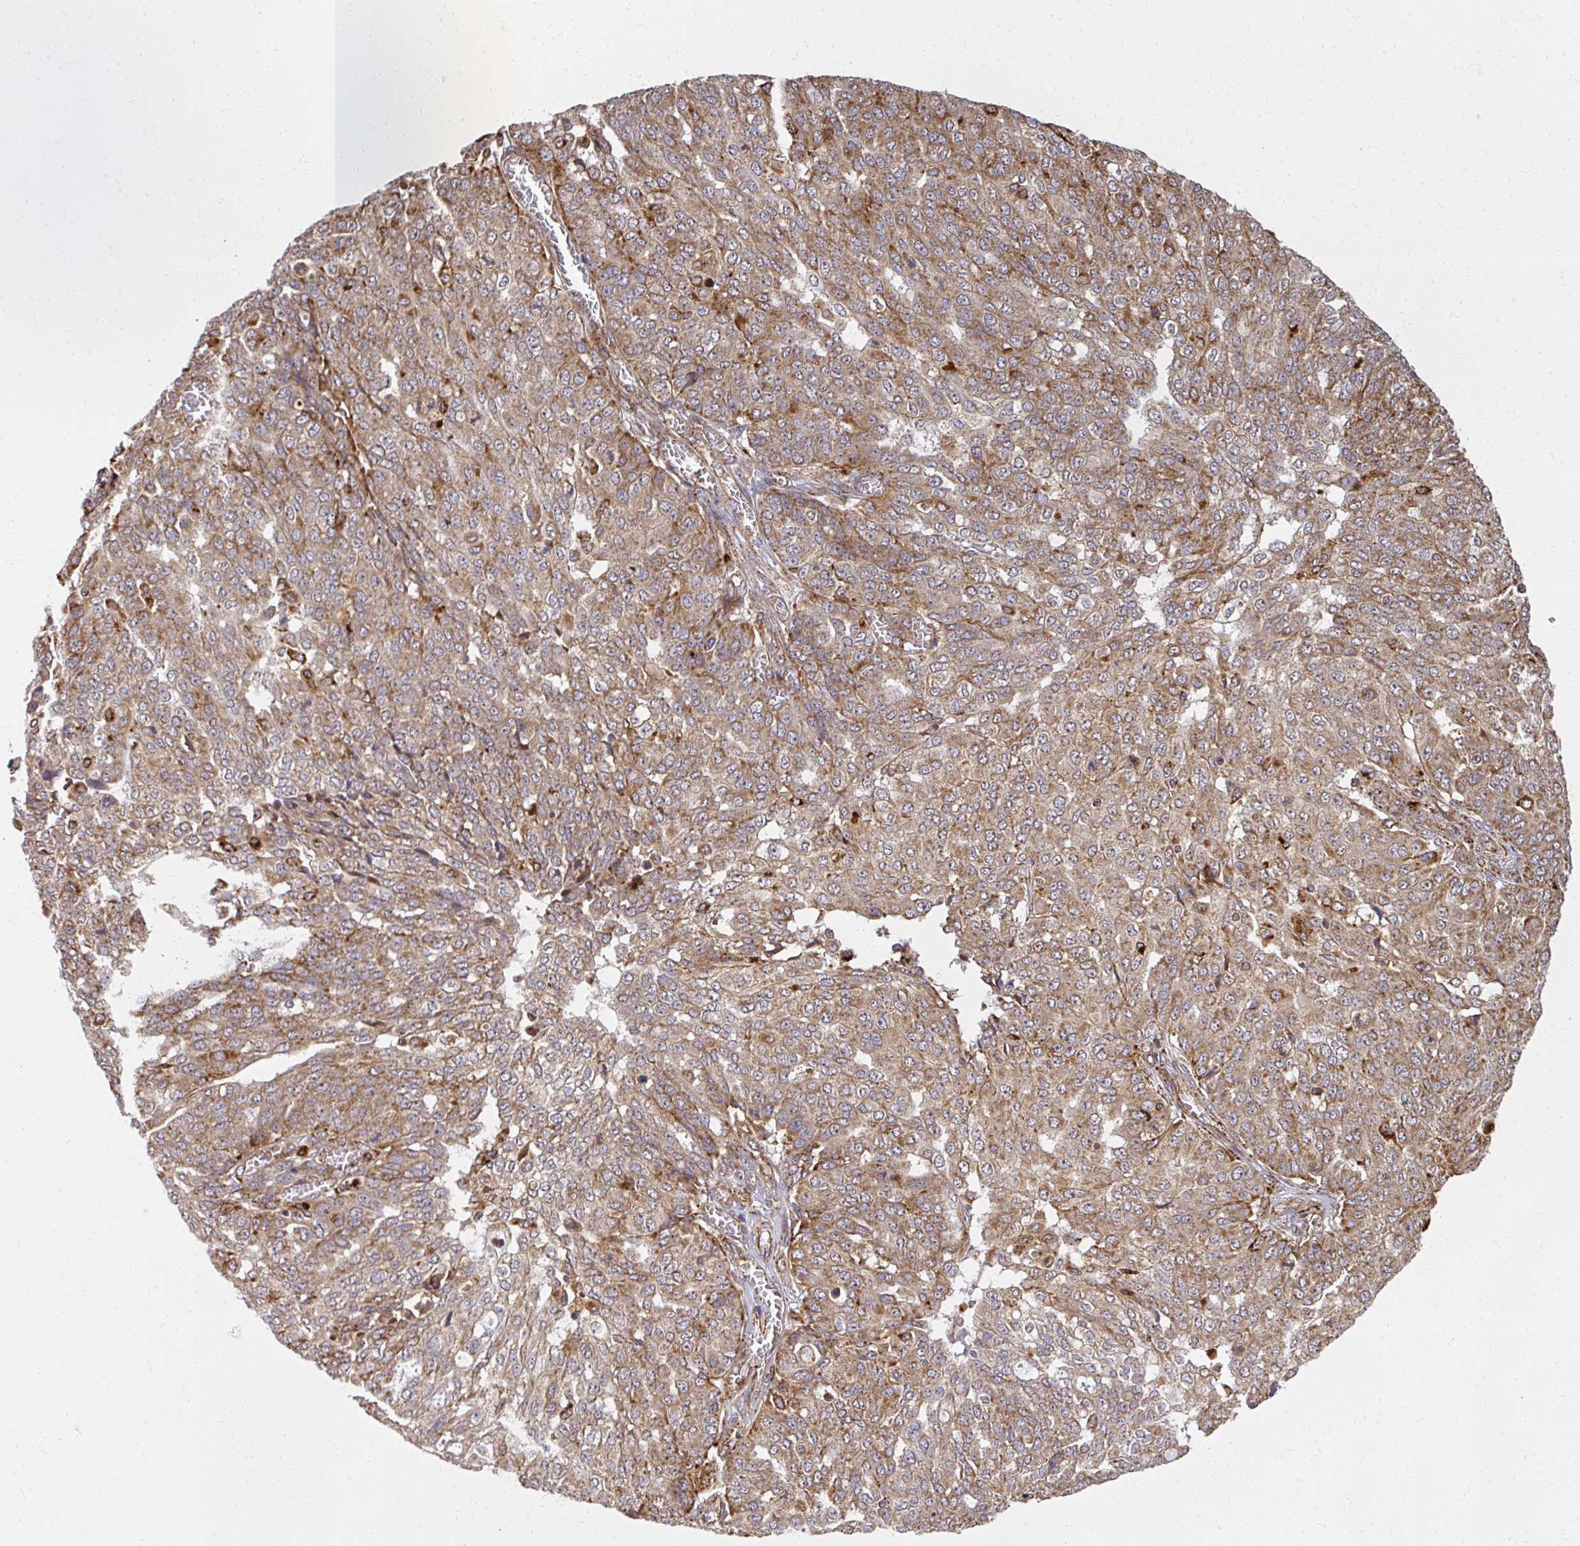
{"staining": {"intensity": "moderate", "quantity": ">75%", "location": "cytoplasmic/membranous"}, "tissue": "ovarian cancer", "cell_type": "Tumor cells", "image_type": "cancer", "snomed": [{"axis": "morphology", "description": "Cystadenocarcinoma, serous, NOS"}, {"axis": "topography", "description": "Soft tissue"}, {"axis": "topography", "description": "Ovary"}], "caption": "Immunohistochemistry (IHC) micrograph of neoplastic tissue: human ovarian cancer (serous cystadenocarcinoma) stained using immunohistochemistry displays medium levels of moderate protein expression localized specifically in the cytoplasmic/membranous of tumor cells, appearing as a cytoplasmic/membranous brown color.", "gene": "GNS", "patient": {"sex": "female", "age": 57}}